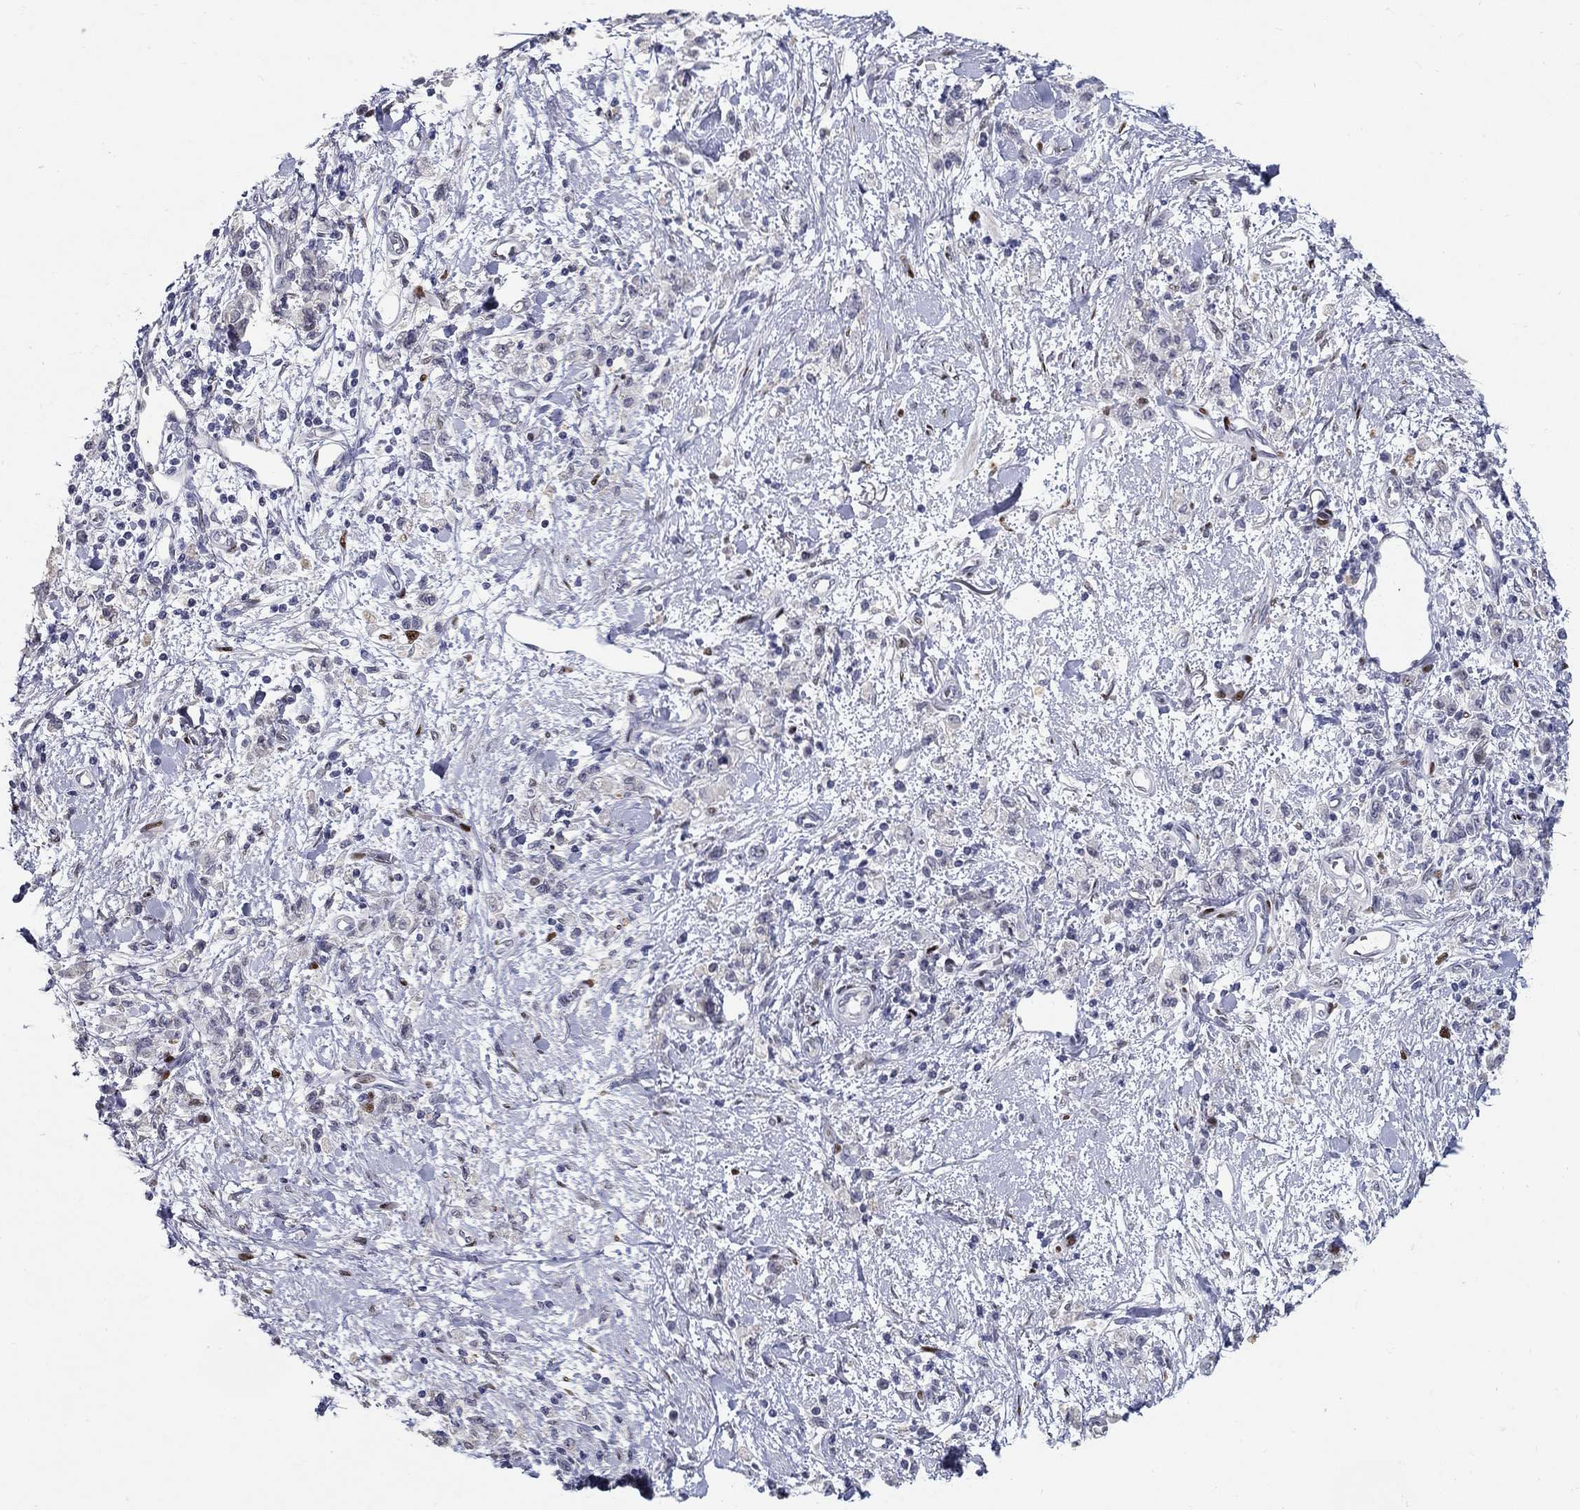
{"staining": {"intensity": "moderate", "quantity": "<25%", "location": "nuclear"}, "tissue": "stomach cancer", "cell_type": "Tumor cells", "image_type": "cancer", "snomed": [{"axis": "morphology", "description": "Adenocarcinoma, NOS"}, {"axis": "topography", "description": "Stomach"}], "caption": "Immunohistochemistry (IHC) of human stomach adenocarcinoma reveals low levels of moderate nuclear positivity in about <25% of tumor cells. (Stains: DAB (3,3'-diaminobenzidine) in brown, nuclei in blue, Microscopy: brightfield microscopy at high magnification).", "gene": "RAPGEF5", "patient": {"sex": "male", "age": 77}}